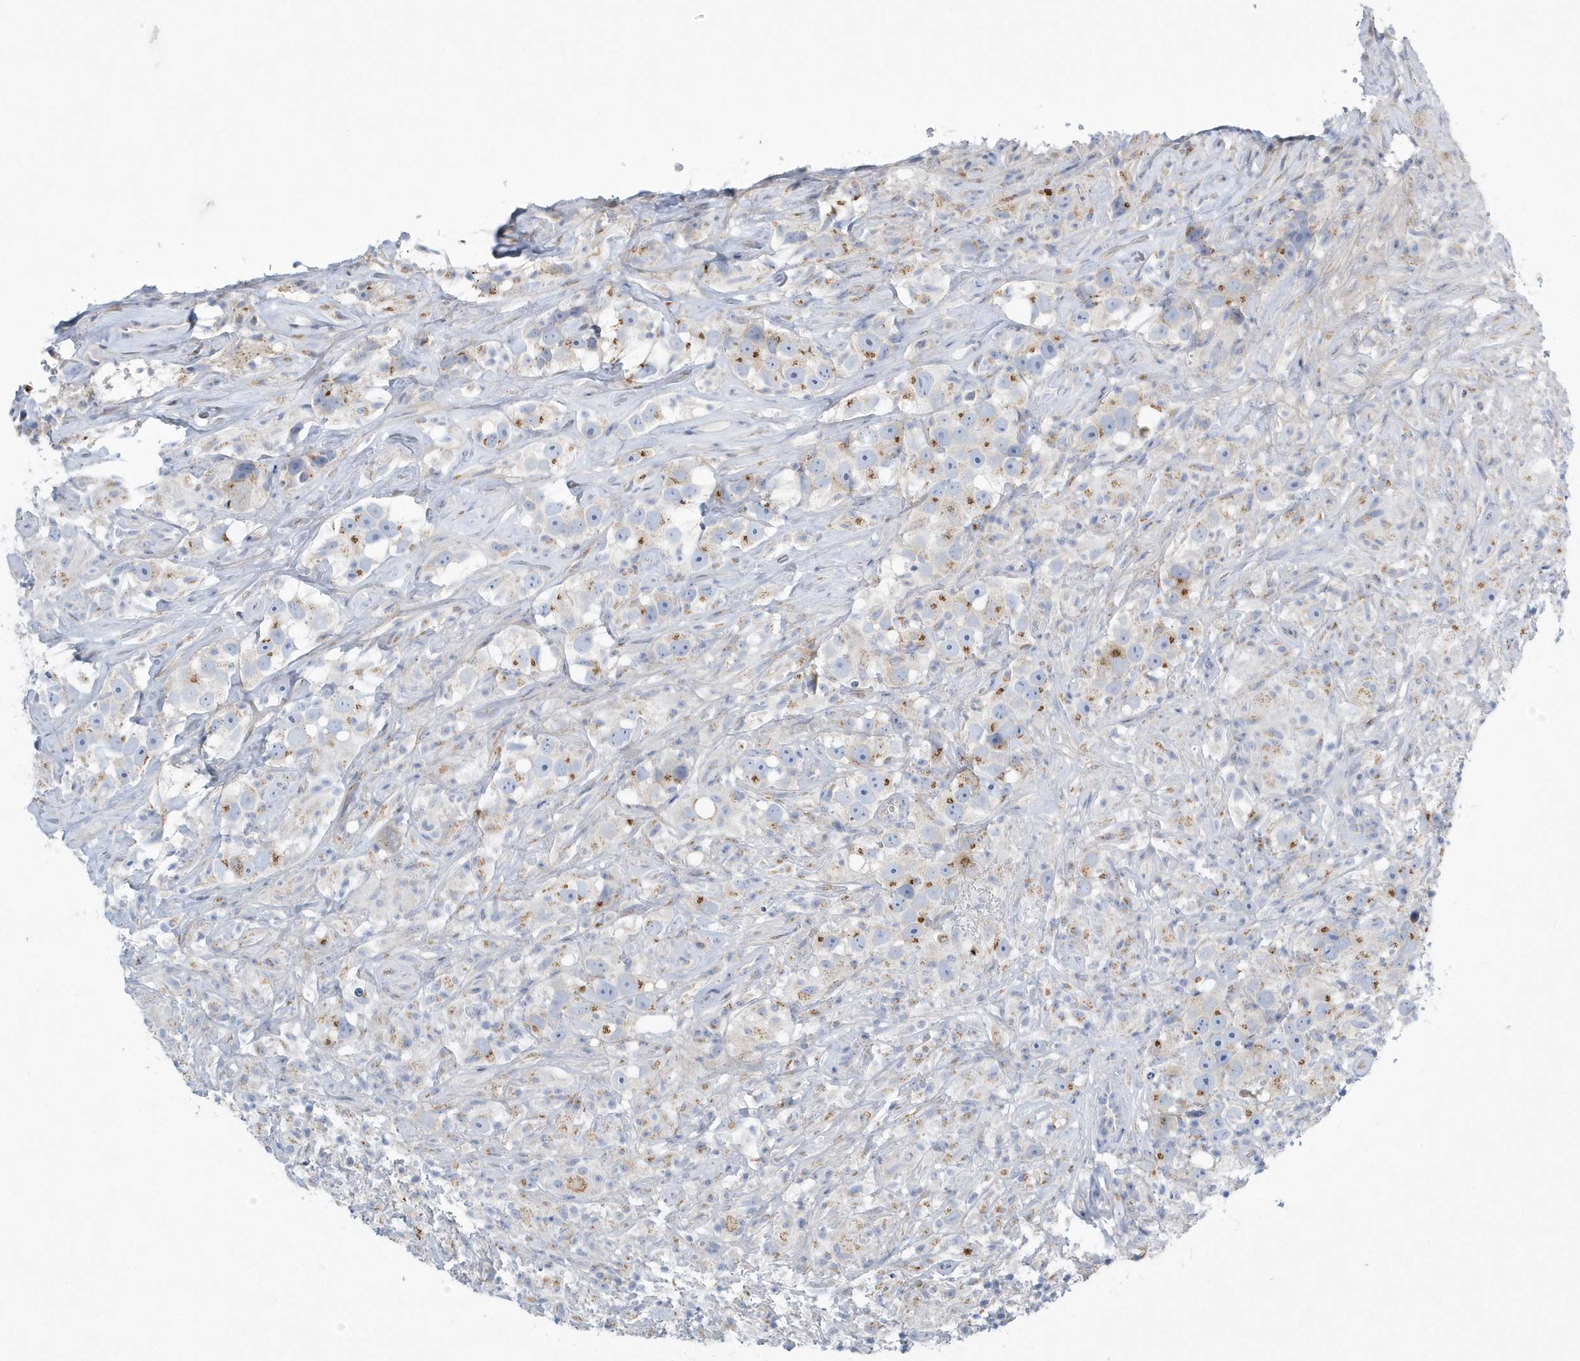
{"staining": {"intensity": "moderate", "quantity": ">75%", "location": "cytoplasmic/membranous"}, "tissue": "testis cancer", "cell_type": "Tumor cells", "image_type": "cancer", "snomed": [{"axis": "morphology", "description": "Seminoma, NOS"}, {"axis": "topography", "description": "Testis"}], "caption": "Testis cancer (seminoma) tissue reveals moderate cytoplasmic/membranous positivity in about >75% of tumor cells, visualized by immunohistochemistry. The staining is performed using DAB (3,3'-diaminobenzidine) brown chromogen to label protein expression. The nuclei are counter-stained blue using hematoxylin.", "gene": "SPATA18", "patient": {"sex": "male", "age": 49}}